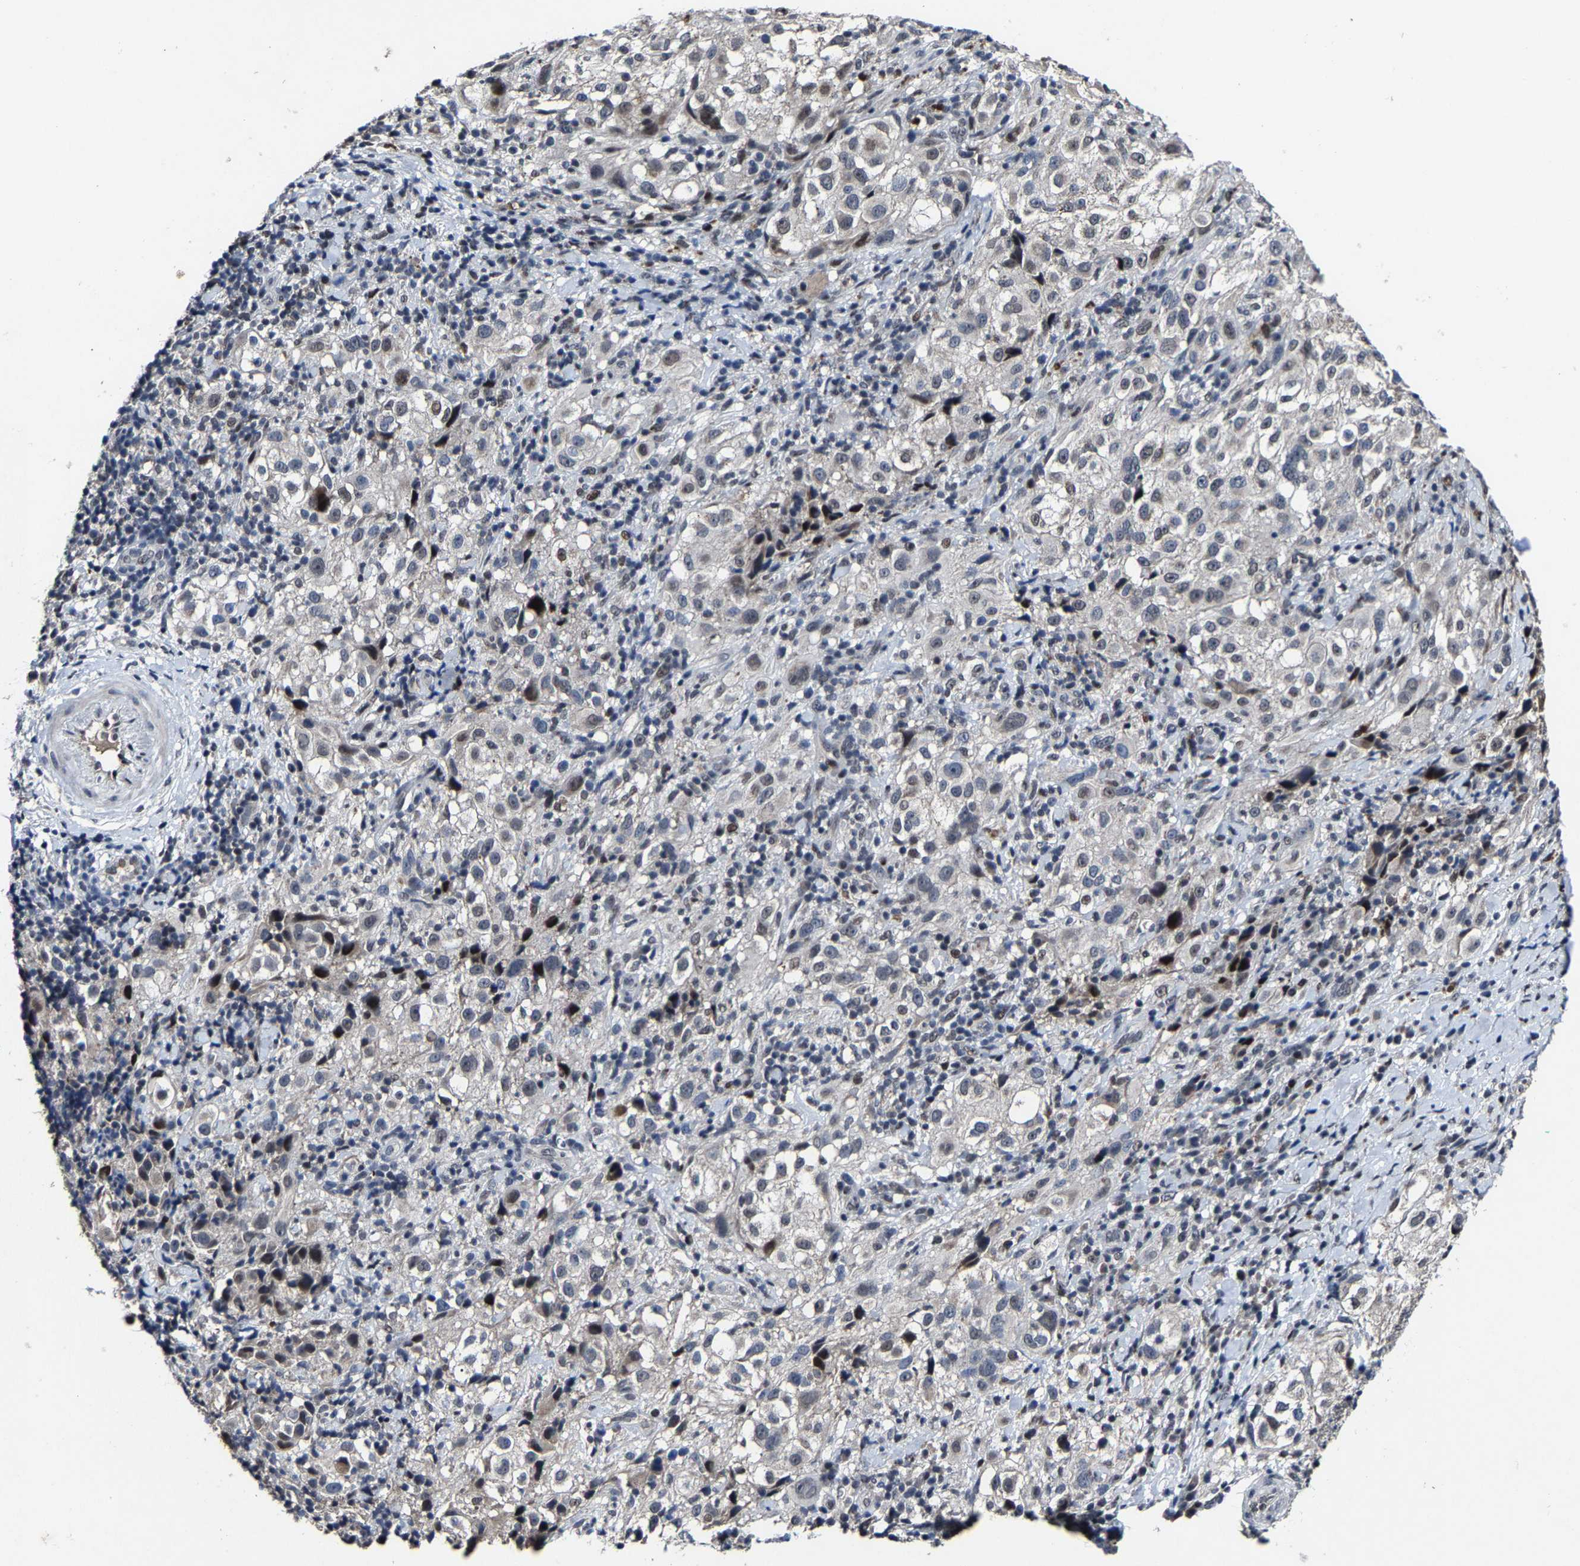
{"staining": {"intensity": "negative", "quantity": "none", "location": "none"}, "tissue": "melanoma", "cell_type": "Tumor cells", "image_type": "cancer", "snomed": [{"axis": "morphology", "description": "Necrosis, NOS"}, {"axis": "morphology", "description": "Malignant melanoma, NOS"}, {"axis": "topography", "description": "Skin"}], "caption": "This is an IHC histopathology image of malignant melanoma. There is no positivity in tumor cells.", "gene": "LSM8", "patient": {"sex": "female", "age": 87}}